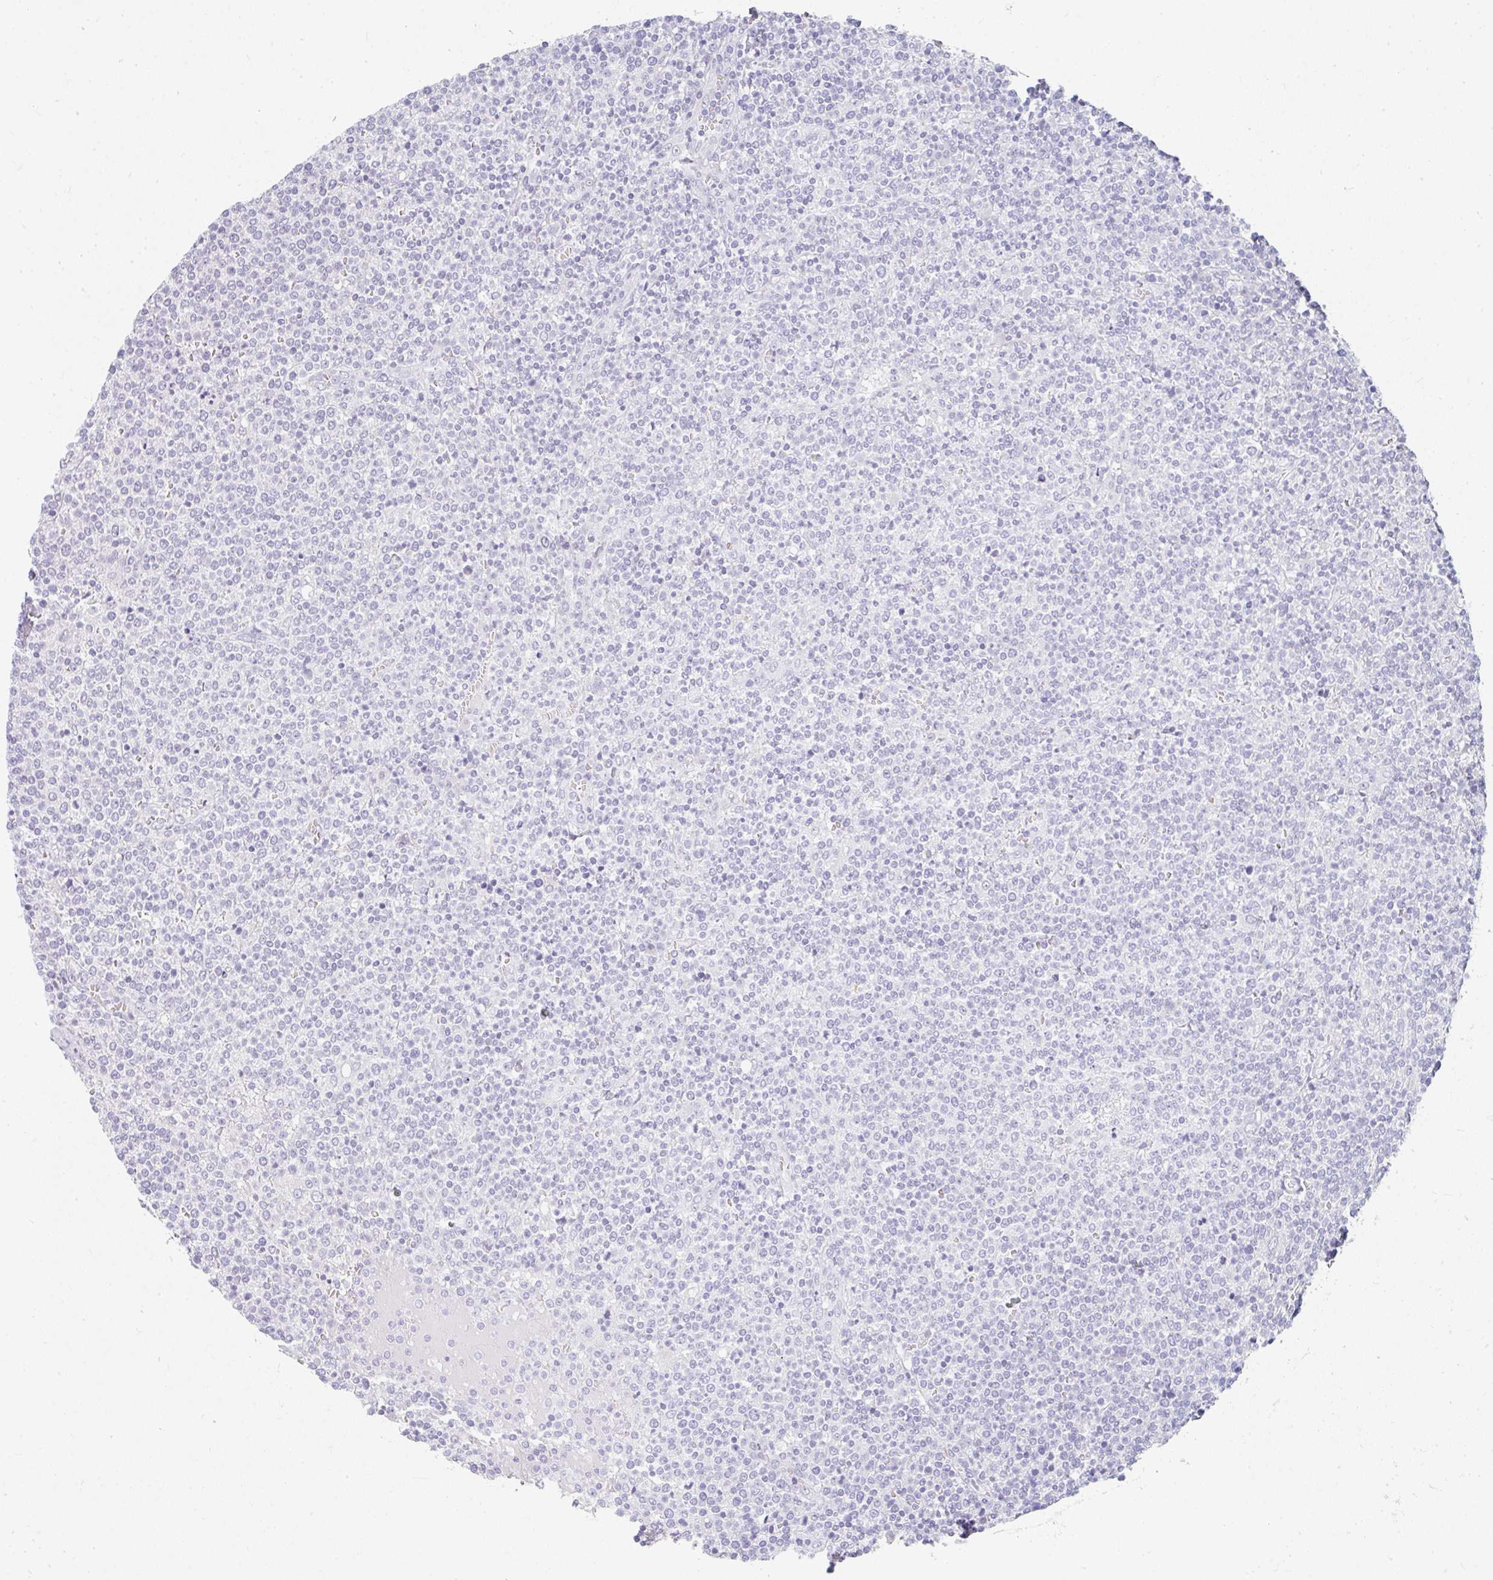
{"staining": {"intensity": "negative", "quantity": "none", "location": "none"}, "tissue": "lymphoma", "cell_type": "Tumor cells", "image_type": "cancer", "snomed": [{"axis": "morphology", "description": "Malignant lymphoma, non-Hodgkin's type, High grade"}, {"axis": "topography", "description": "Lymph node"}], "caption": "The IHC histopathology image has no significant positivity in tumor cells of lymphoma tissue.", "gene": "NEU2", "patient": {"sex": "male", "age": 61}}